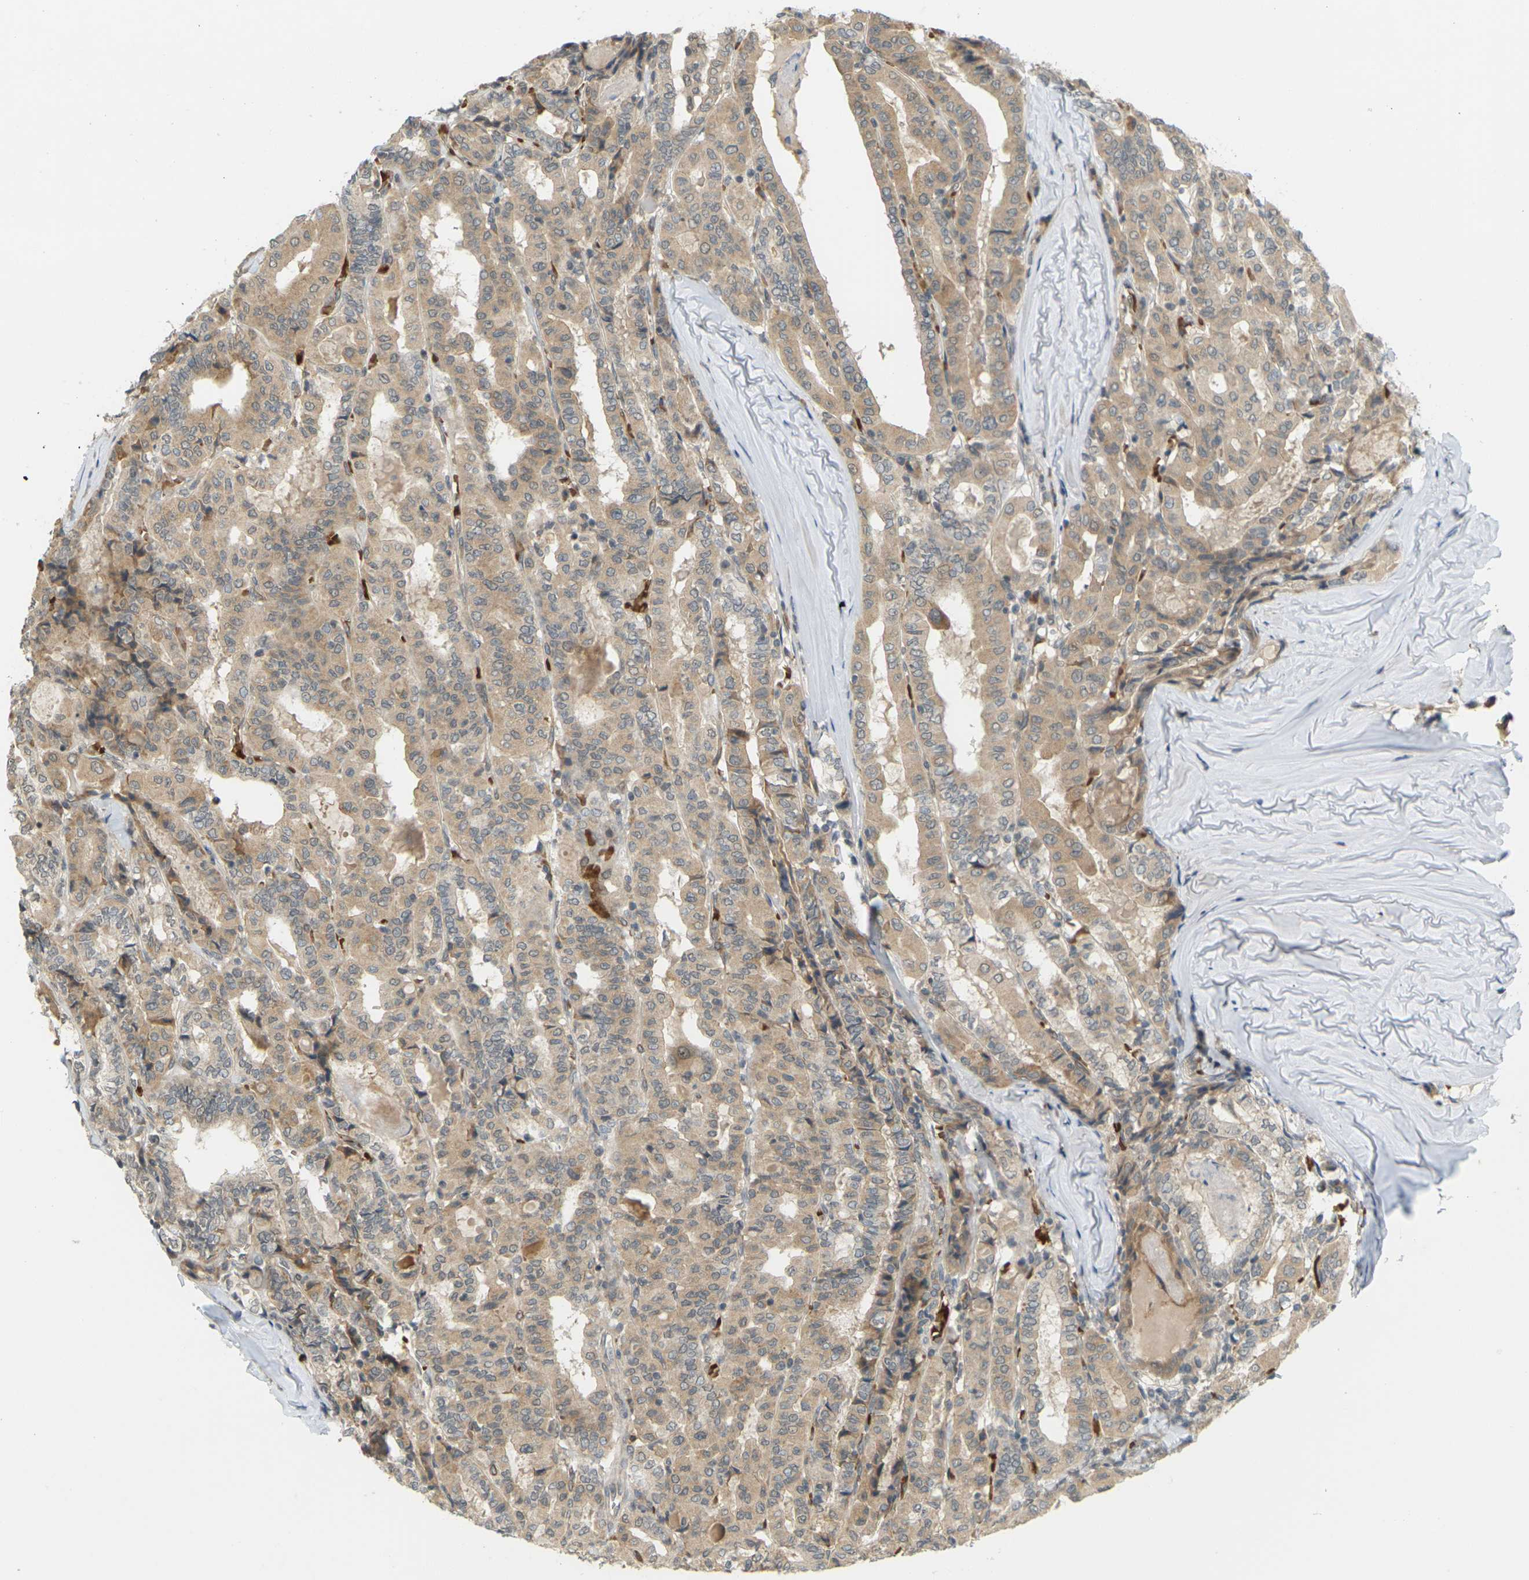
{"staining": {"intensity": "moderate", "quantity": ">75%", "location": "cytoplasmic/membranous"}, "tissue": "thyroid cancer", "cell_type": "Tumor cells", "image_type": "cancer", "snomed": [{"axis": "morphology", "description": "Papillary adenocarcinoma, NOS"}, {"axis": "topography", "description": "Thyroid gland"}], "caption": "Thyroid cancer stained with immunohistochemistry (IHC) shows moderate cytoplasmic/membranous positivity in about >75% of tumor cells.", "gene": "SOCS6", "patient": {"sex": "female", "age": 42}}